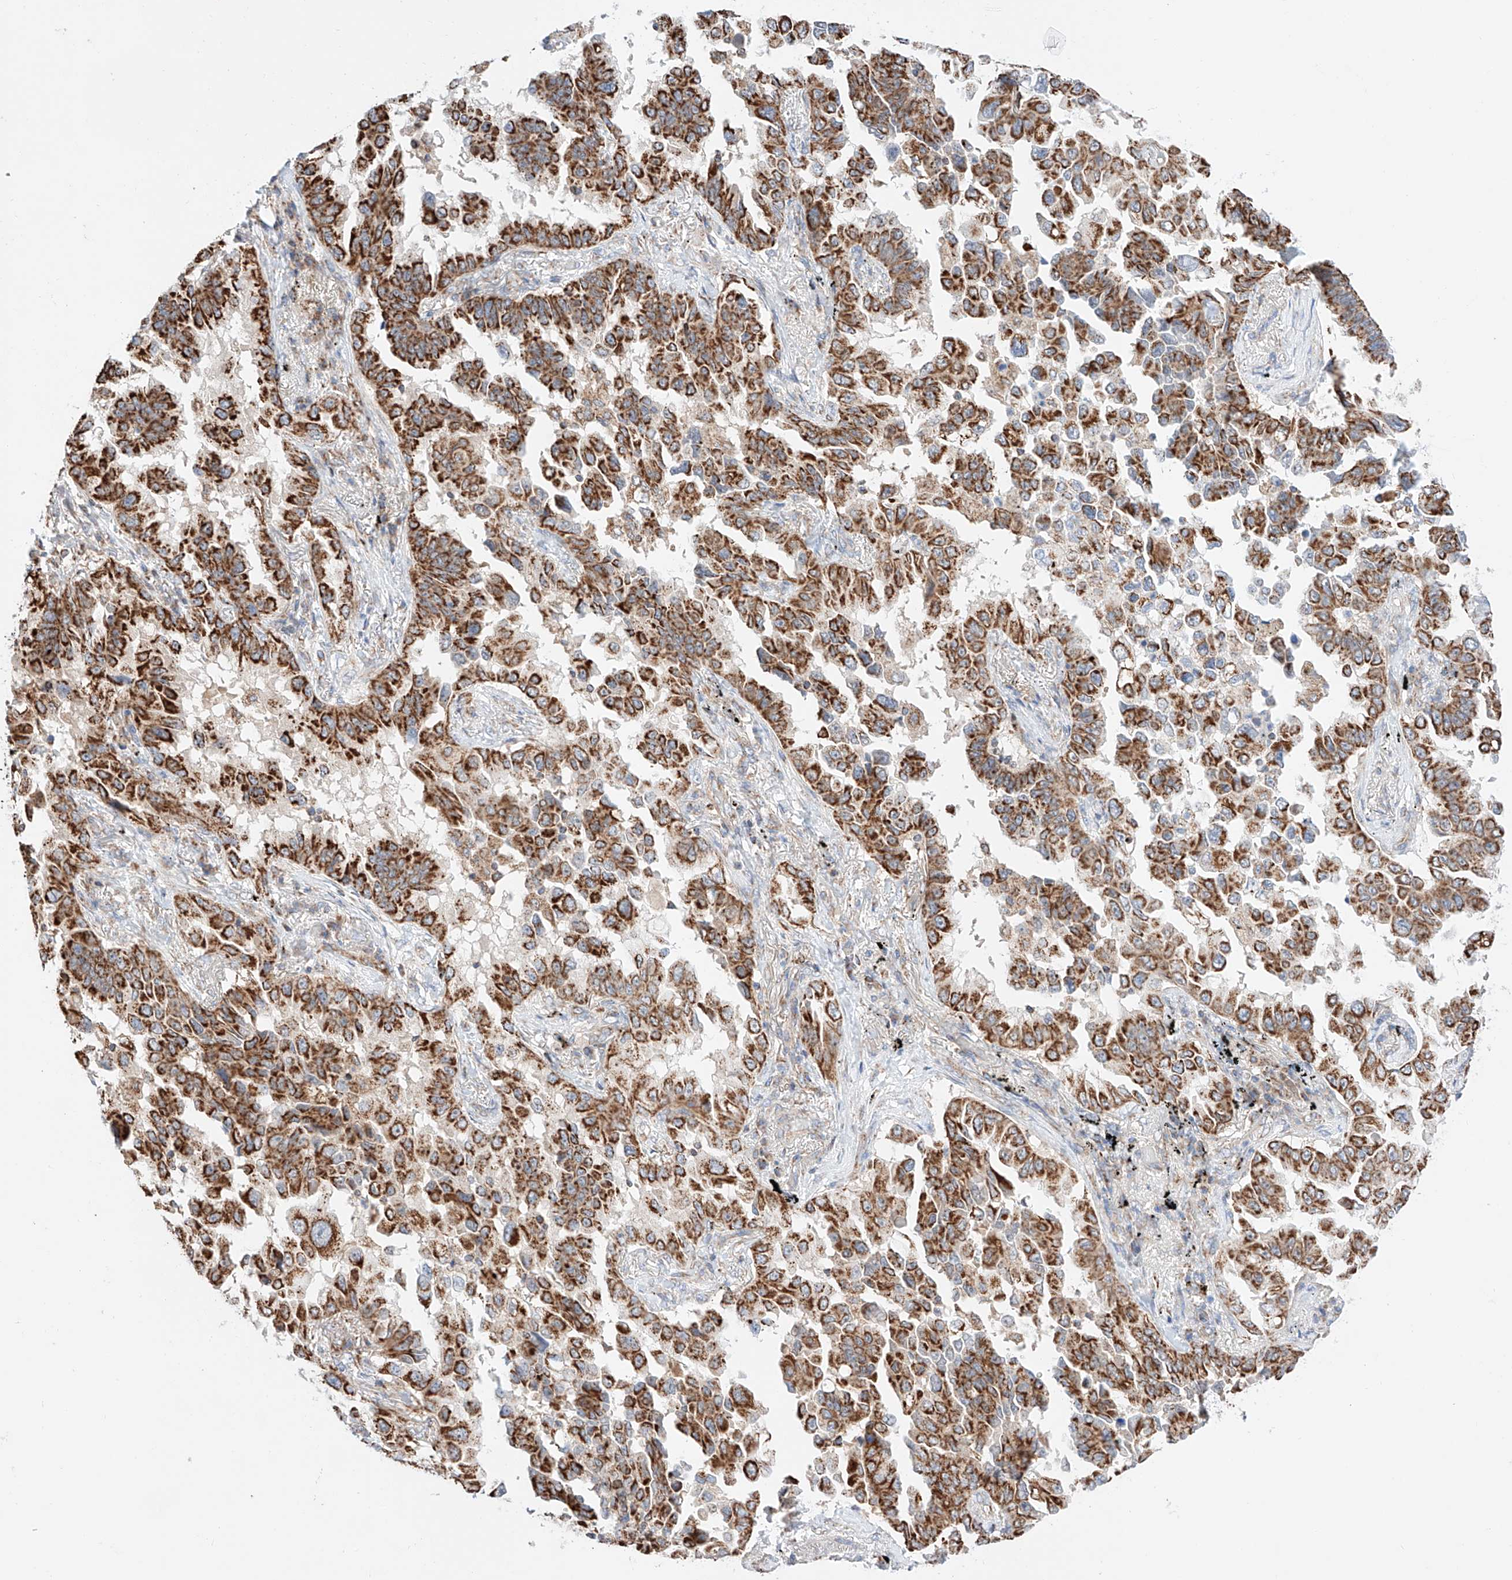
{"staining": {"intensity": "strong", "quantity": ">75%", "location": "cytoplasmic/membranous"}, "tissue": "lung cancer", "cell_type": "Tumor cells", "image_type": "cancer", "snomed": [{"axis": "morphology", "description": "Adenocarcinoma, NOS"}, {"axis": "topography", "description": "Lung"}], "caption": "Tumor cells display high levels of strong cytoplasmic/membranous positivity in approximately >75% of cells in lung adenocarcinoma.", "gene": "KTI12", "patient": {"sex": "female", "age": 67}}